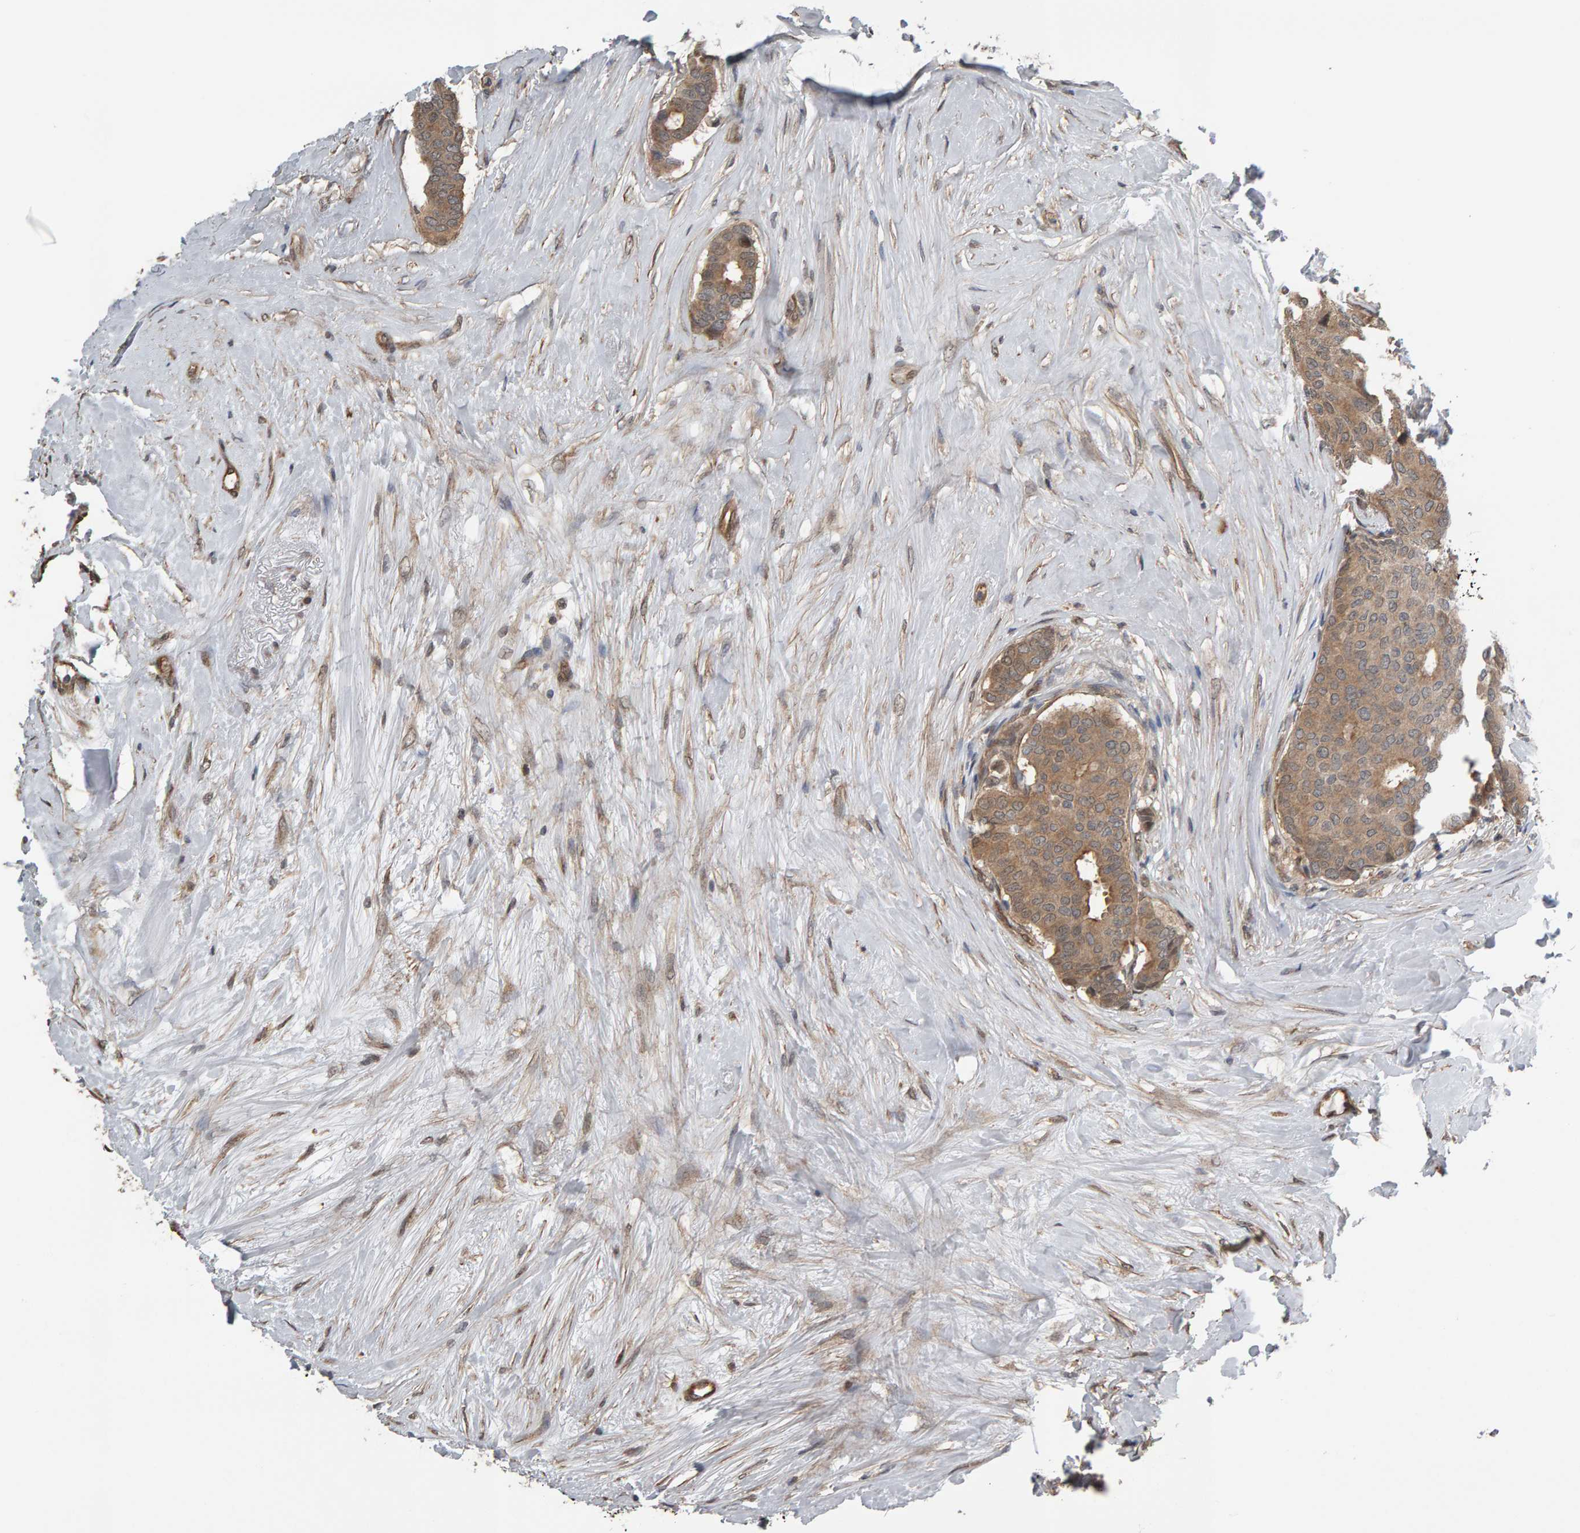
{"staining": {"intensity": "weak", "quantity": ">75%", "location": "cytoplasmic/membranous"}, "tissue": "breast cancer", "cell_type": "Tumor cells", "image_type": "cancer", "snomed": [{"axis": "morphology", "description": "Duct carcinoma"}, {"axis": "topography", "description": "Breast"}], "caption": "Breast cancer (intraductal carcinoma) stained with a protein marker shows weak staining in tumor cells.", "gene": "COASY", "patient": {"sex": "female", "age": 75}}